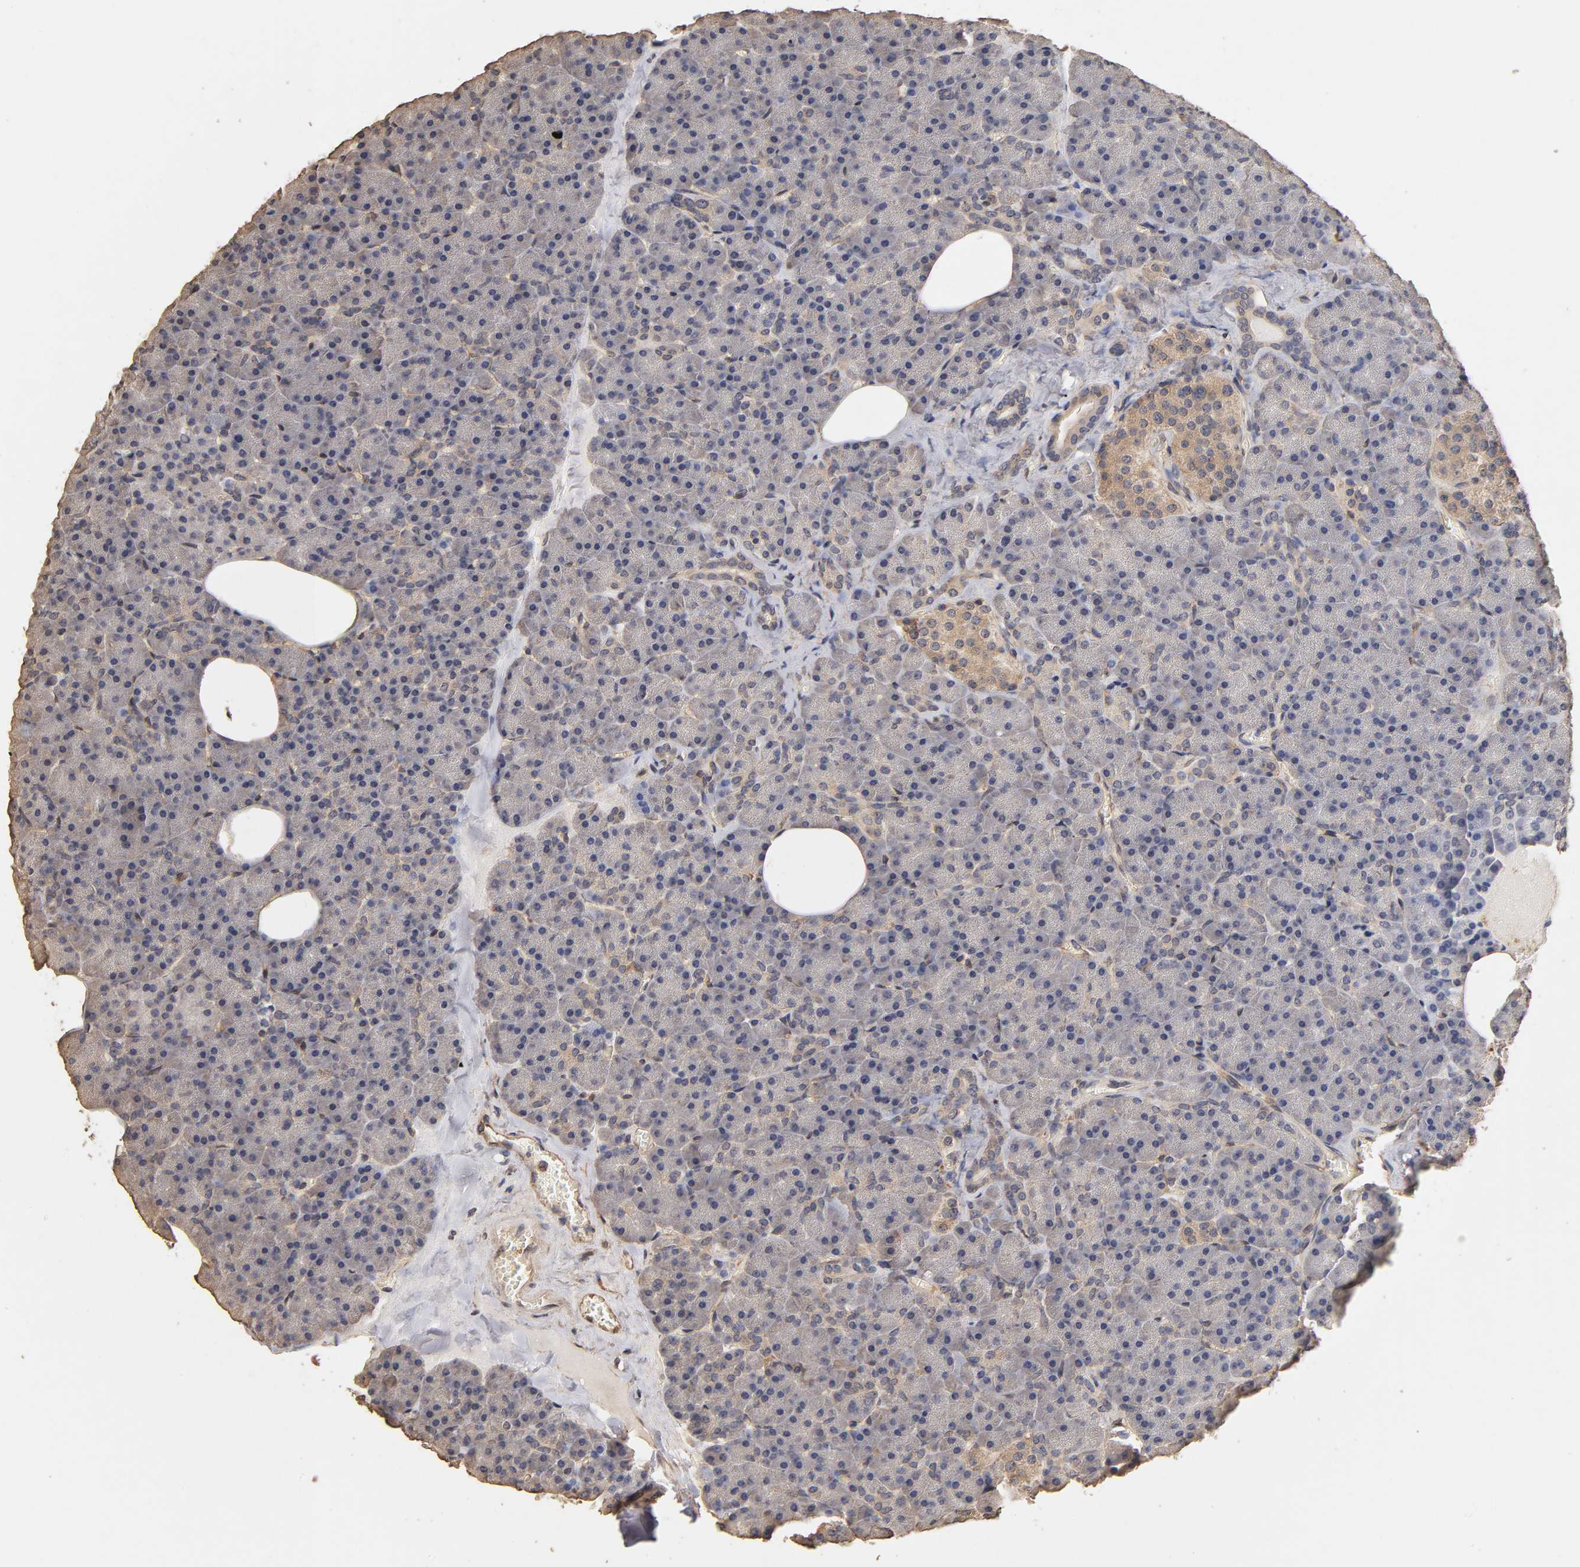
{"staining": {"intensity": "weak", "quantity": "<25%", "location": "cytoplasmic/membranous"}, "tissue": "pancreas", "cell_type": "Exocrine glandular cells", "image_type": "normal", "snomed": [{"axis": "morphology", "description": "Normal tissue, NOS"}, {"axis": "topography", "description": "Pancreas"}], "caption": "This is an IHC micrograph of unremarkable pancreas. There is no staining in exocrine glandular cells.", "gene": "VSIG4", "patient": {"sex": "female", "age": 35}}